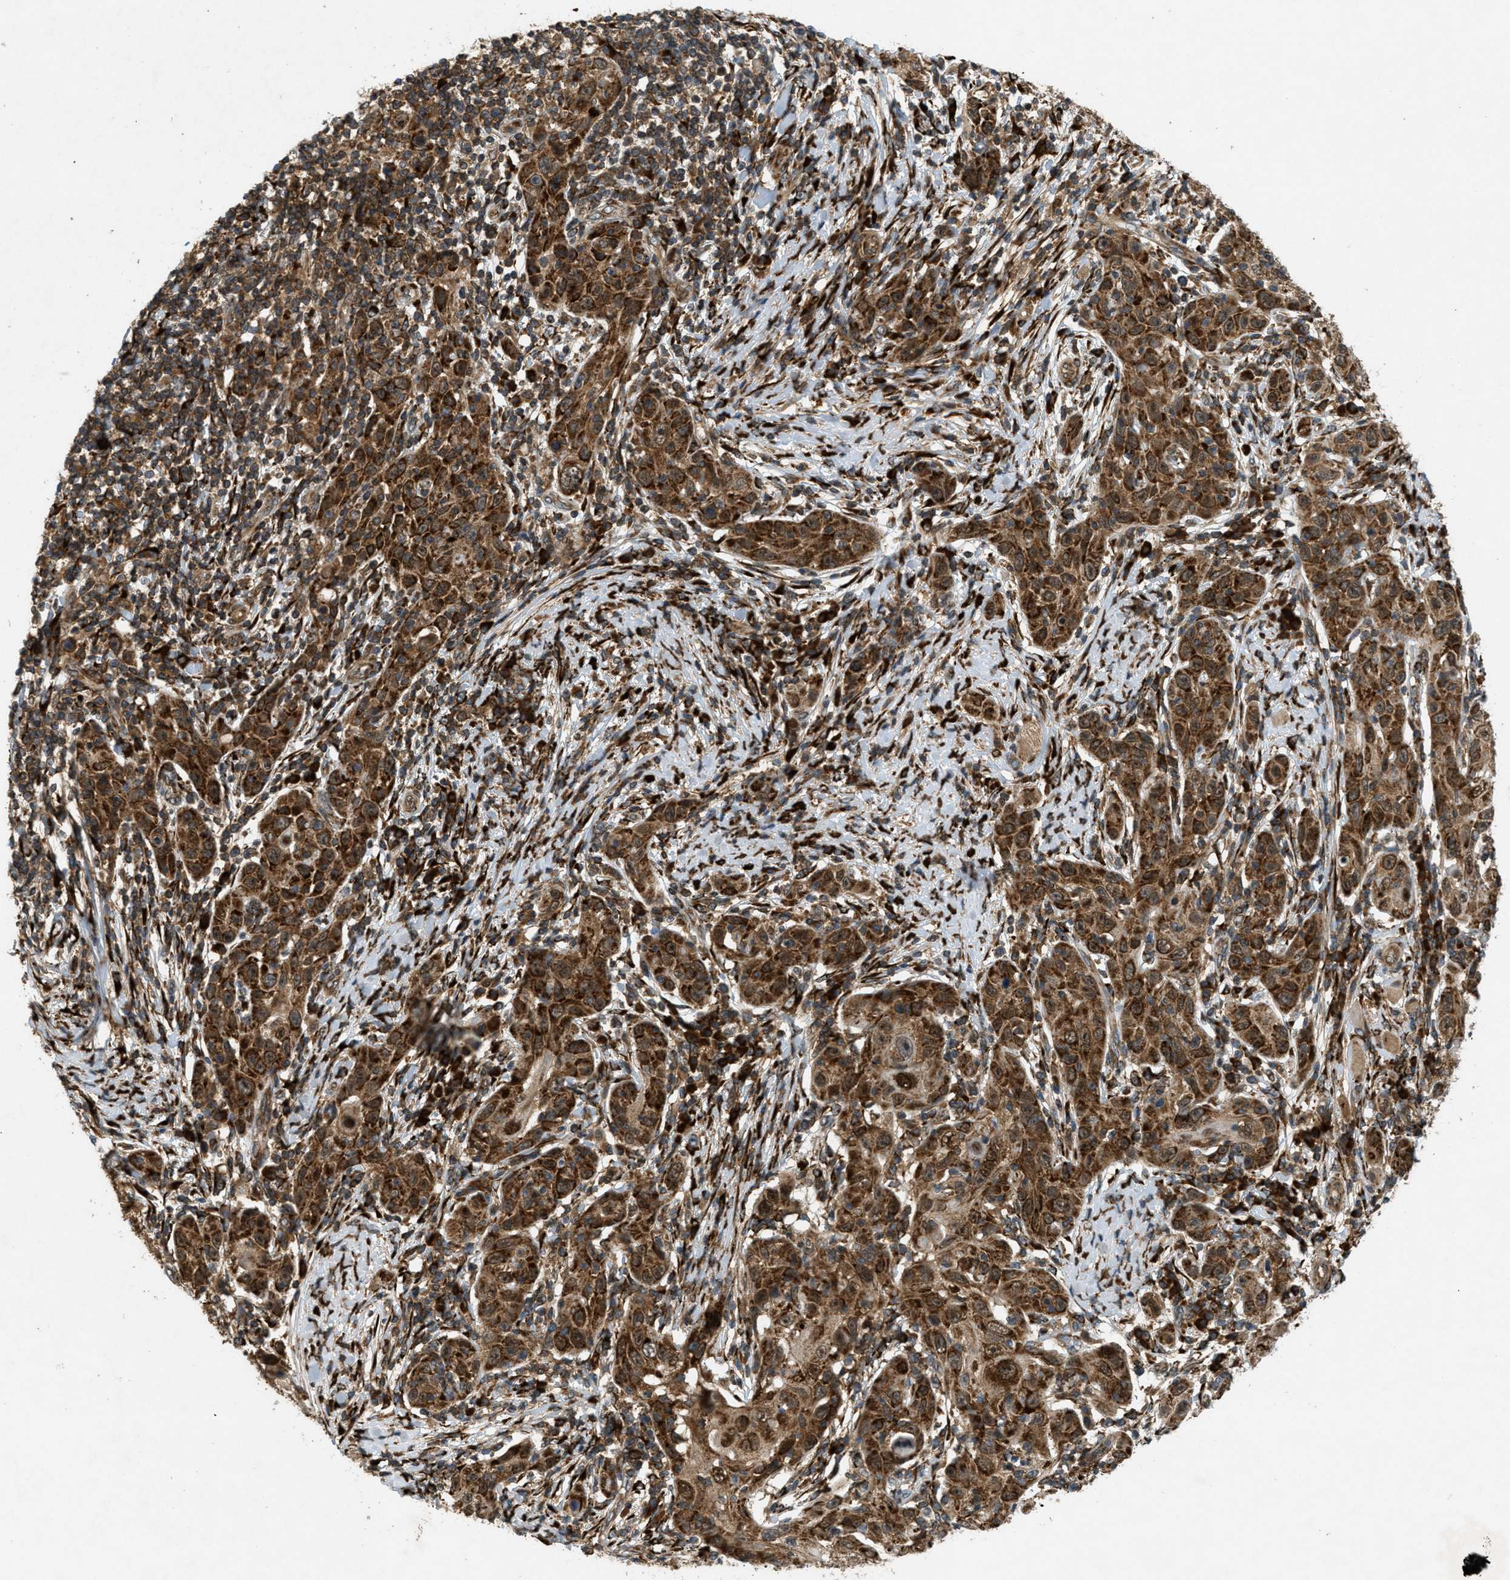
{"staining": {"intensity": "strong", "quantity": ">75%", "location": "cytoplasmic/membranous"}, "tissue": "skin cancer", "cell_type": "Tumor cells", "image_type": "cancer", "snomed": [{"axis": "morphology", "description": "Squamous cell carcinoma, NOS"}, {"axis": "topography", "description": "Skin"}], "caption": "IHC micrograph of neoplastic tissue: human skin cancer (squamous cell carcinoma) stained using immunohistochemistry (IHC) reveals high levels of strong protein expression localized specifically in the cytoplasmic/membranous of tumor cells, appearing as a cytoplasmic/membranous brown color.", "gene": "PCDH18", "patient": {"sex": "female", "age": 88}}